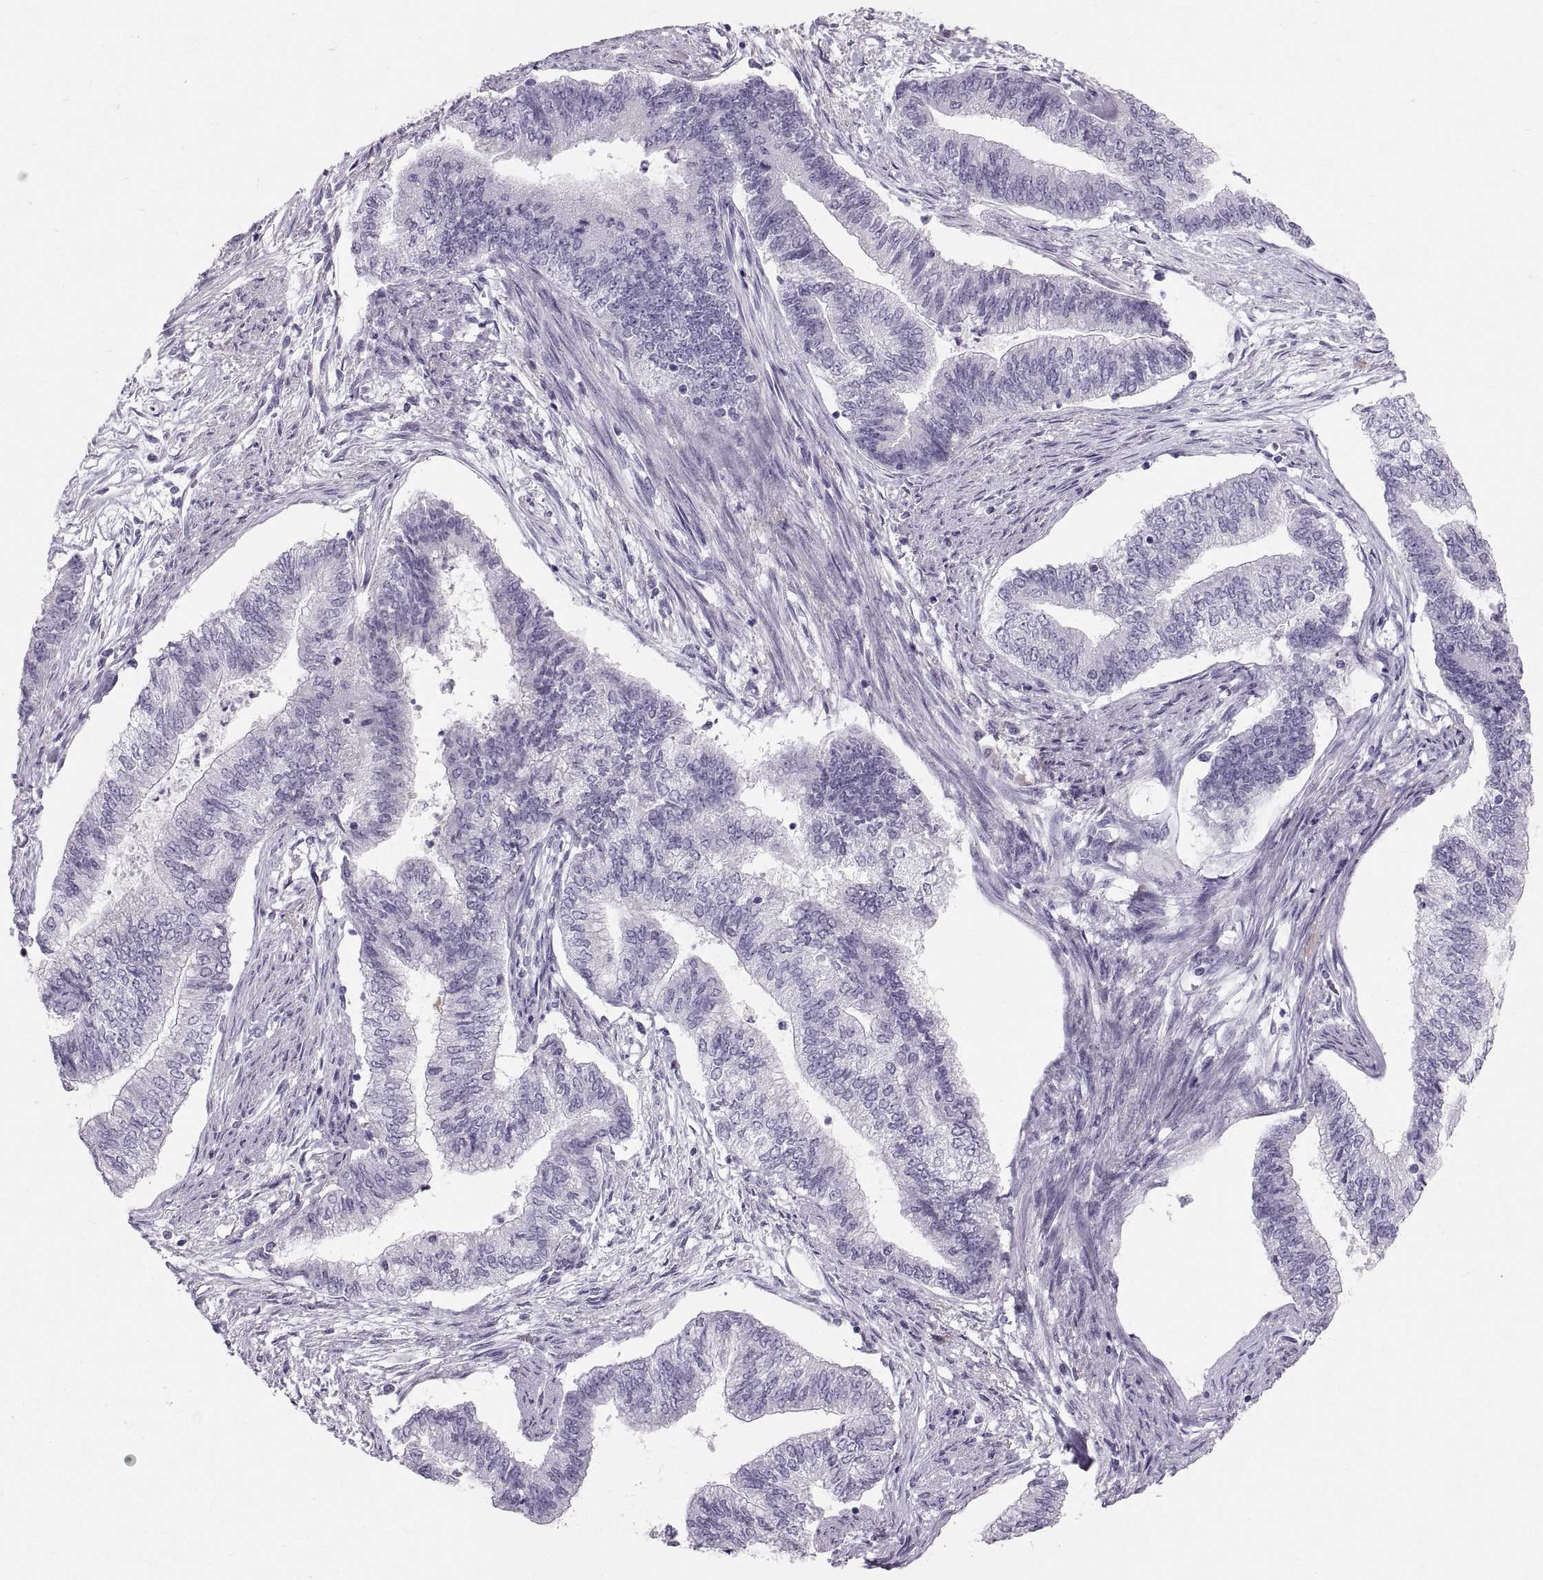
{"staining": {"intensity": "negative", "quantity": "none", "location": "none"}, "tissue": "endometrial cancer", "cell_type": "Tumor cells", "image_type": "cancer", "snomed": [{"axis": "morphology", "description": "Adenocarcinoma, NOS"}, {"axis": "topography", "description": "Endometrium"}], "caption": "Tumor cells are negative for brown protein staining in endometrial cancer (adenocarcinoma). The staining was performed using DAB to visualize the protein expression in brown, while the nuclei were stained in blue with hematoxylin (Magnification: 20x).", "gene": "SLC22A6", "patient": {"sex": "female", "age": 65}}